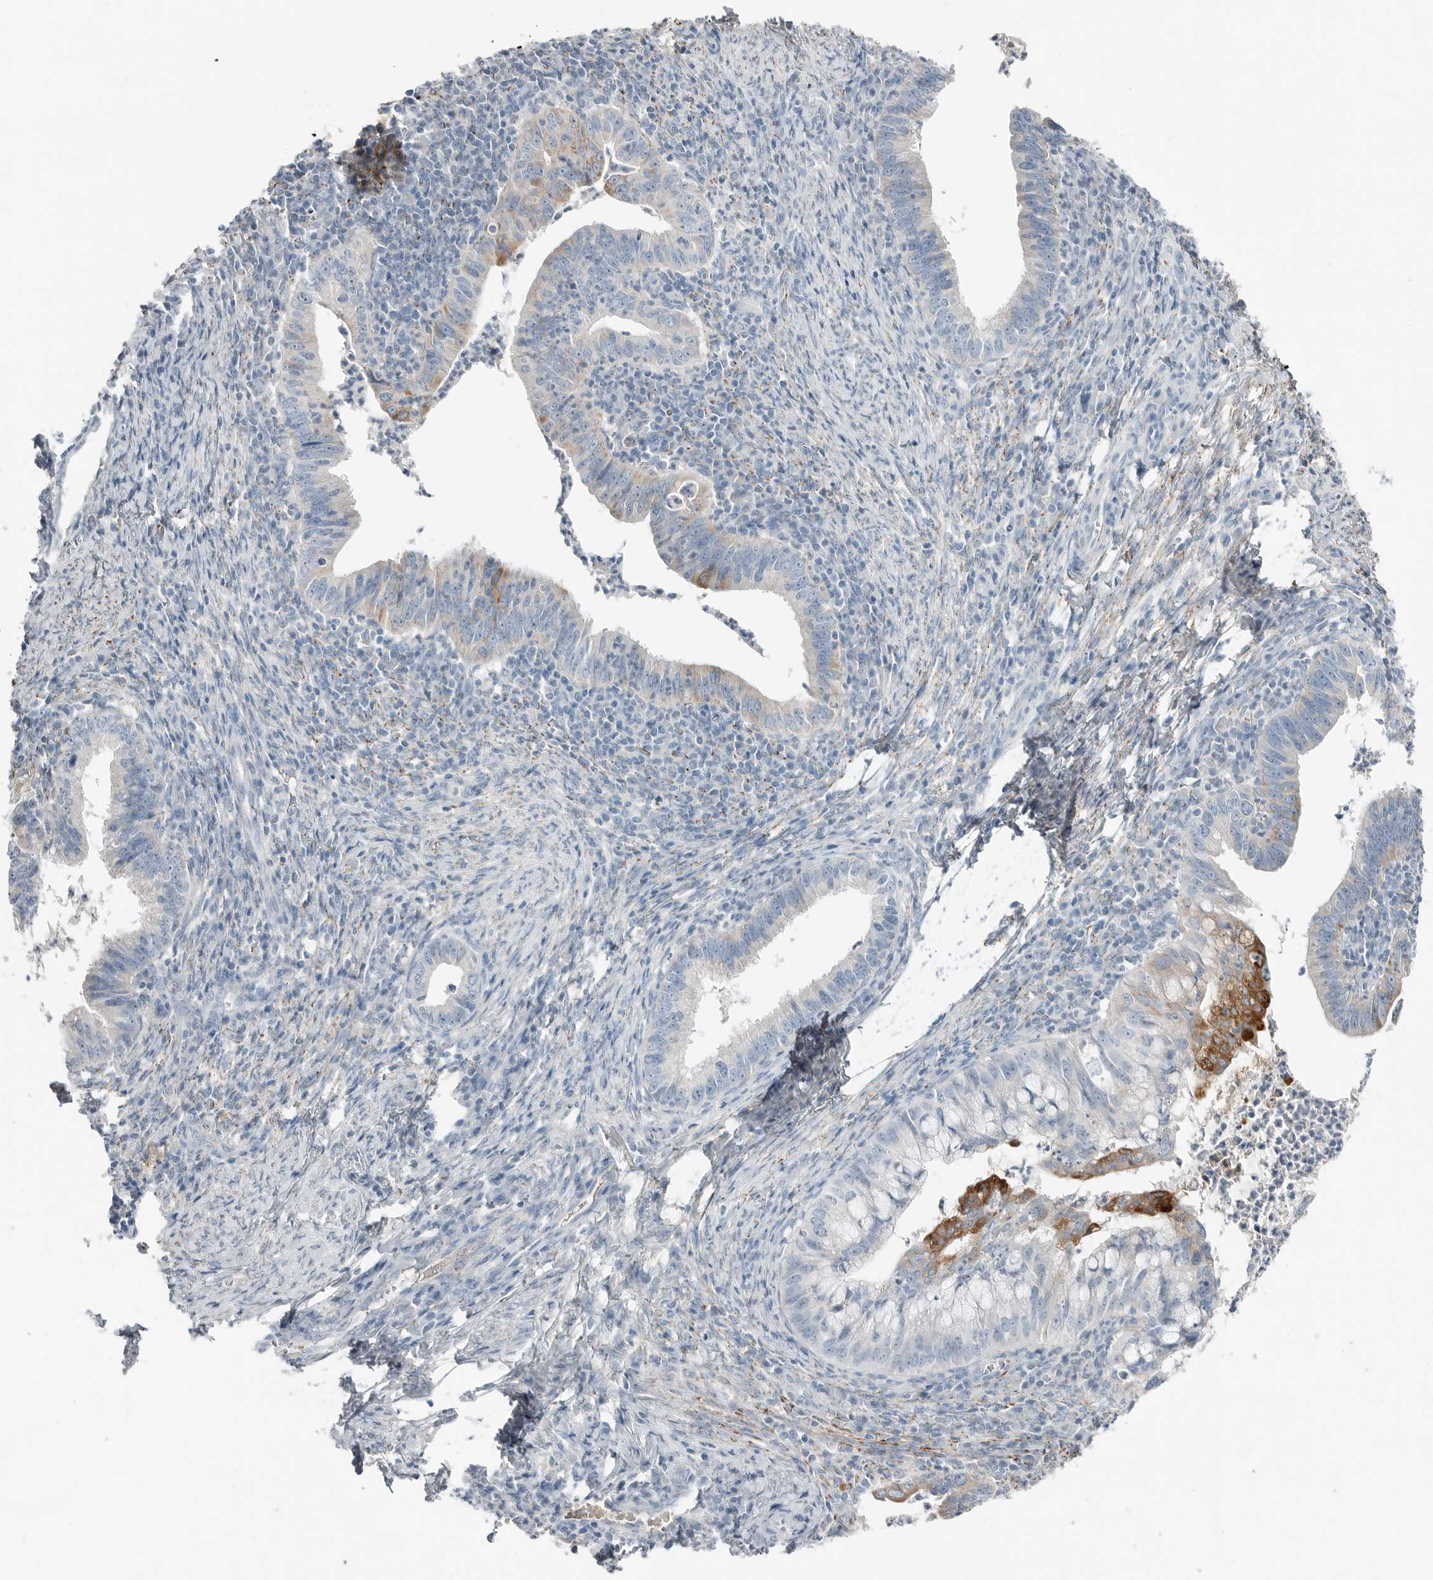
{"staining": {"intensity": "moderate", "quantity": "<25%", "location": "cytoplasmic/membranous"}, "tissue": "cervical cancer", "cell_type": "Tumor cells", "image_type": "cancer", "snomed": [{"axis": "morphology", "description": "Adenocarcinoma, NOS"}, {"axis": "topography", "description": "Cervix"}], "caption": "Cervical adenocarcinoma was stained to show a protein in brown. There is low levels of moderate cytoplasmic/membranous staining in approximately <25% of tumor cells.", "gene": "SERPINB7", "patient": {"sex": "female", "age": 36}}